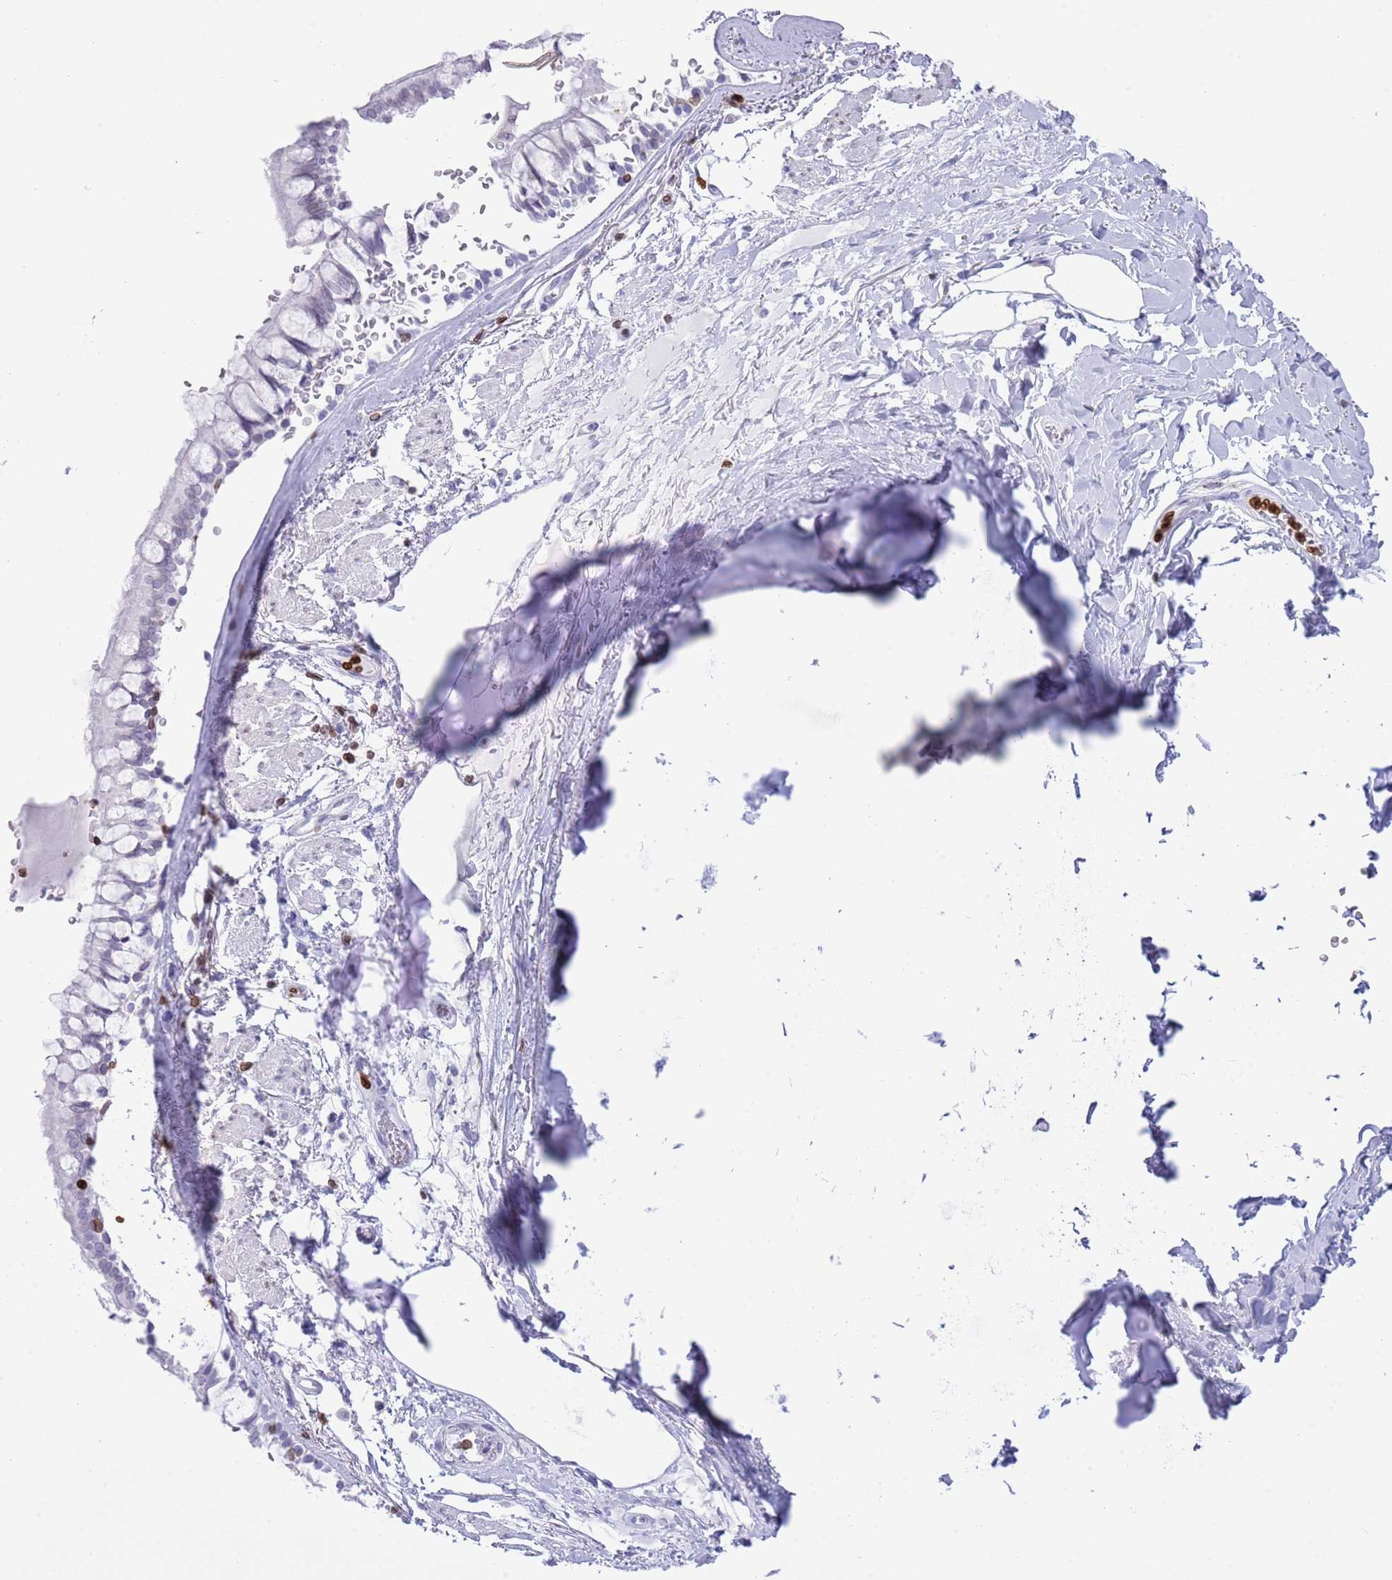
{"staining": {"intensity": "negative", "quantity": "none", "location": "none"}, "tissue": "bronchus", "cell_type": "Respiratory epithelial cells", "image_type": "normal", "snomed": [{"axis": "morphology", "description": "Normal tissue, NOS"}, {"axis": "topography", "description": "Bronchus"}], "caption": "Protein analysis of normal bronchus demonstrates no significant staining in respiratory epithelial cells.", "gene": "LBR", "patient": {"sex": "male", "age": 70}}